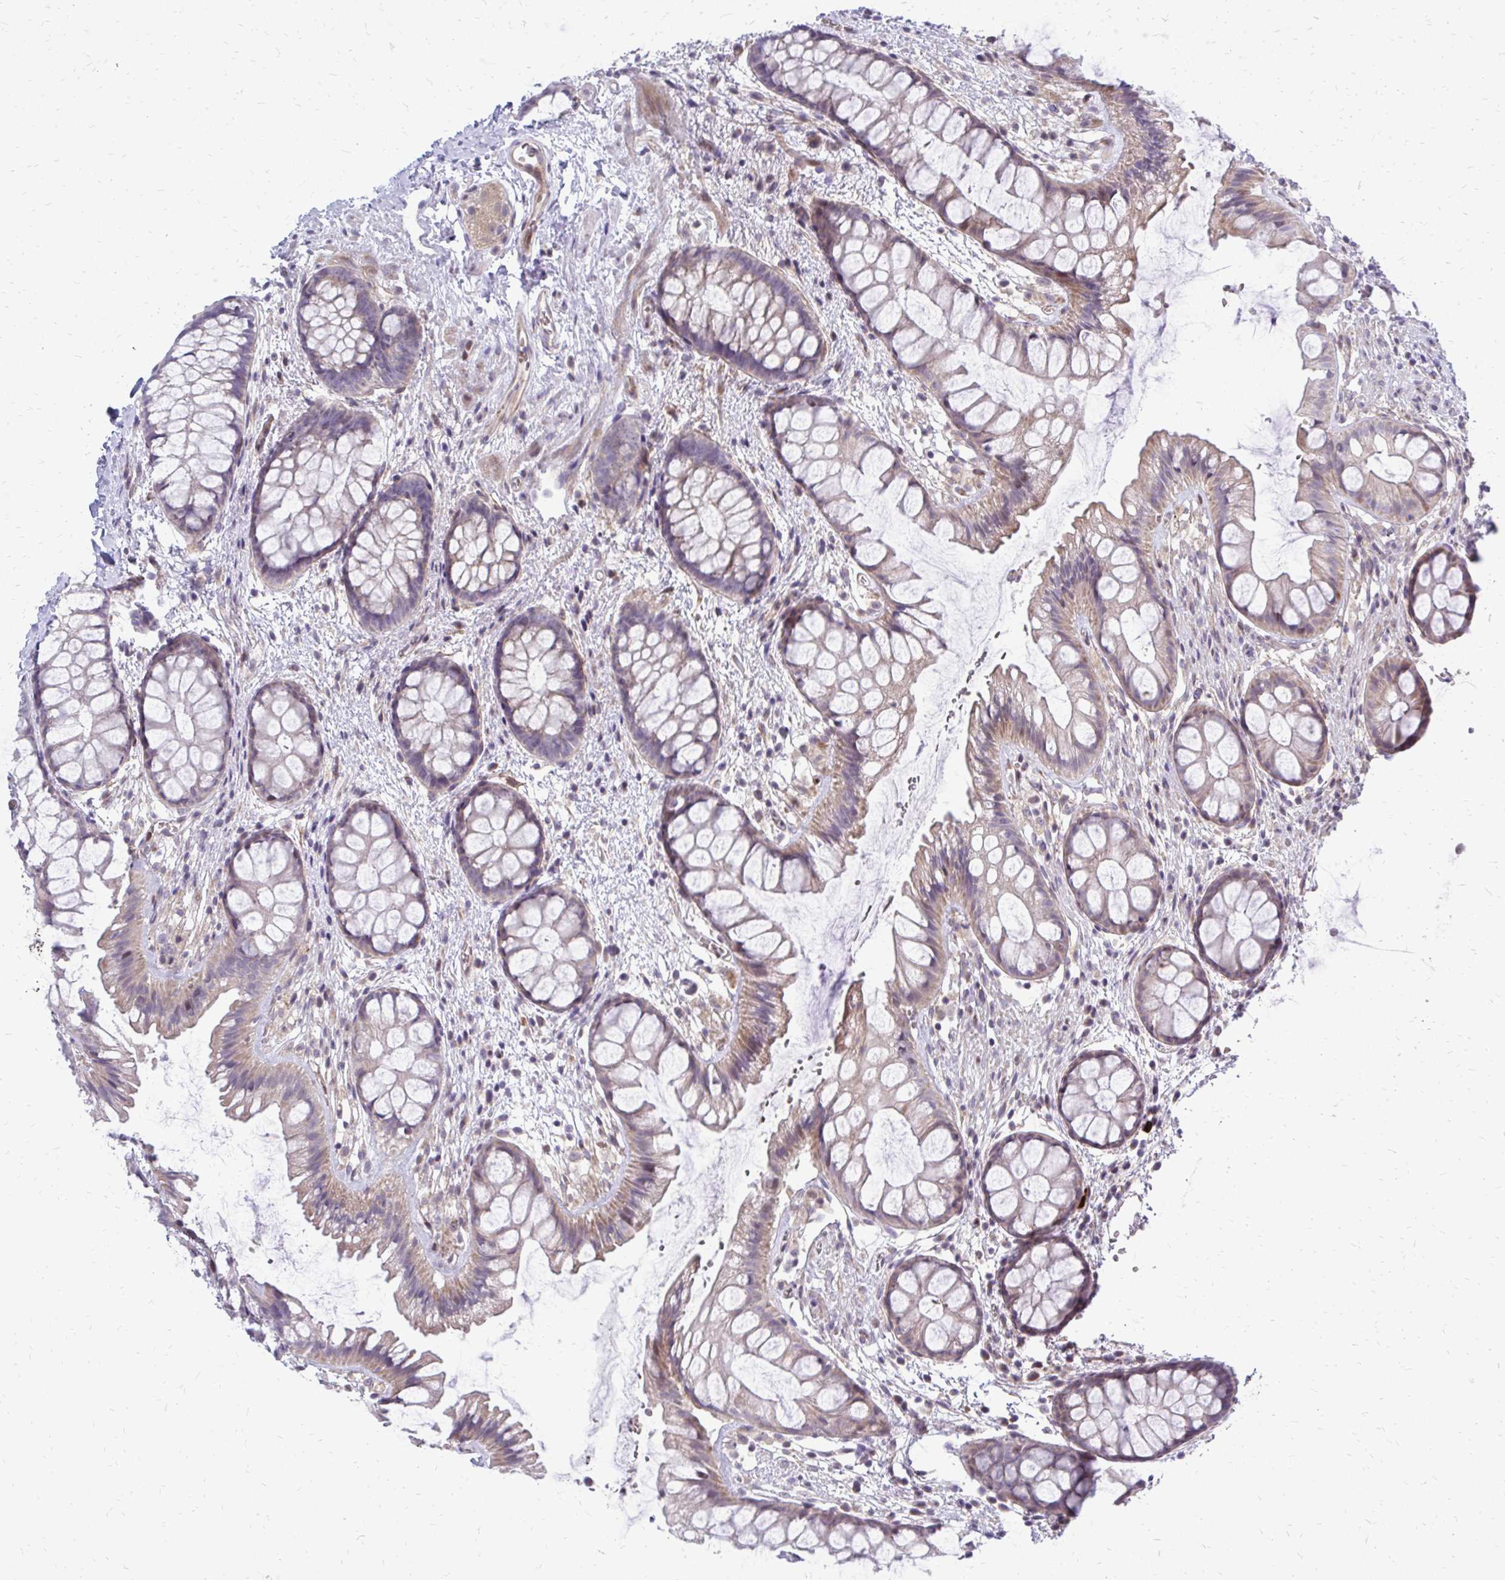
{"staining": {"intensity": "weak", "quantity": "25%-75%", "location": "cytoplasmic/membranous"}, "tissue": "rectum", "cell_type": "Glandular cells", "image_type": "normal", "snomed": [{"axis": "morphology", "description": "Normal tissue, NOS"}, {"axis": "topography", "description": "Rectum"}], "caption": "This is a micrograph of immunohistochemistry (IHC) staining of normal rectum, which shows weak staining in the cytoplasmic/membranous of glandular cells.", "gene": "PPDPFL", "patient": {"sex": "female", "age": 62}}